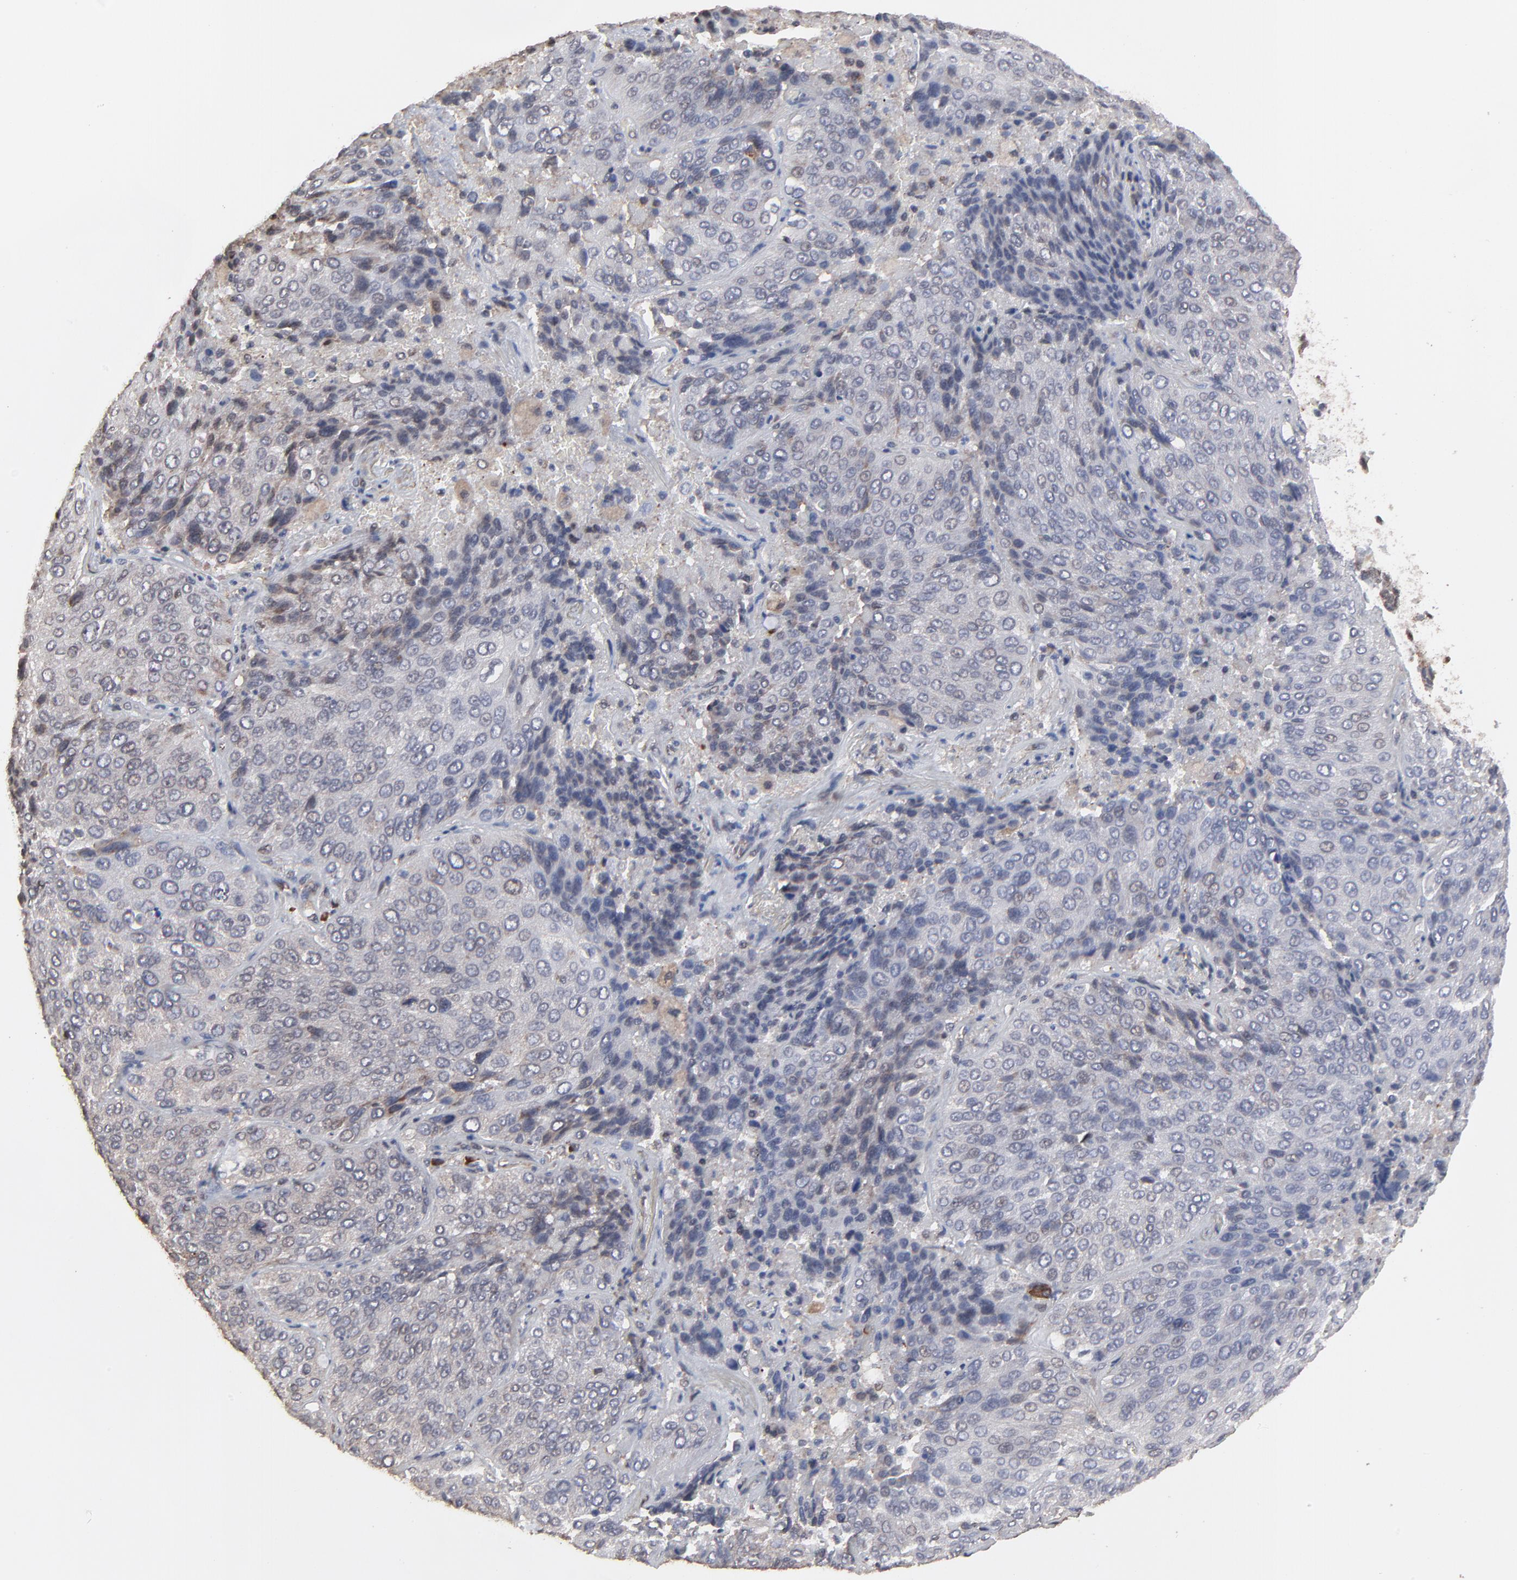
{"staining": {"intensity": "negative", "quantity": "none", "location": "none"}, "tissue": "lung cancer", "cell_type": "Tumor cells", "image_type": "cancer", "snomed": [{"axis": "morphology", "description": "Squamous cell carcinoma, NOS"}, {"axis": "topography", "description": "Lung"}], "caption": "Immunohistochemistry (IHC) histopathology image of human lung squamous cell carcinoma stained for a protein (brown), which reveals no expression in tumor cells.", "gene": "CHM", "patient": {"sex": "male", "age": 54}}